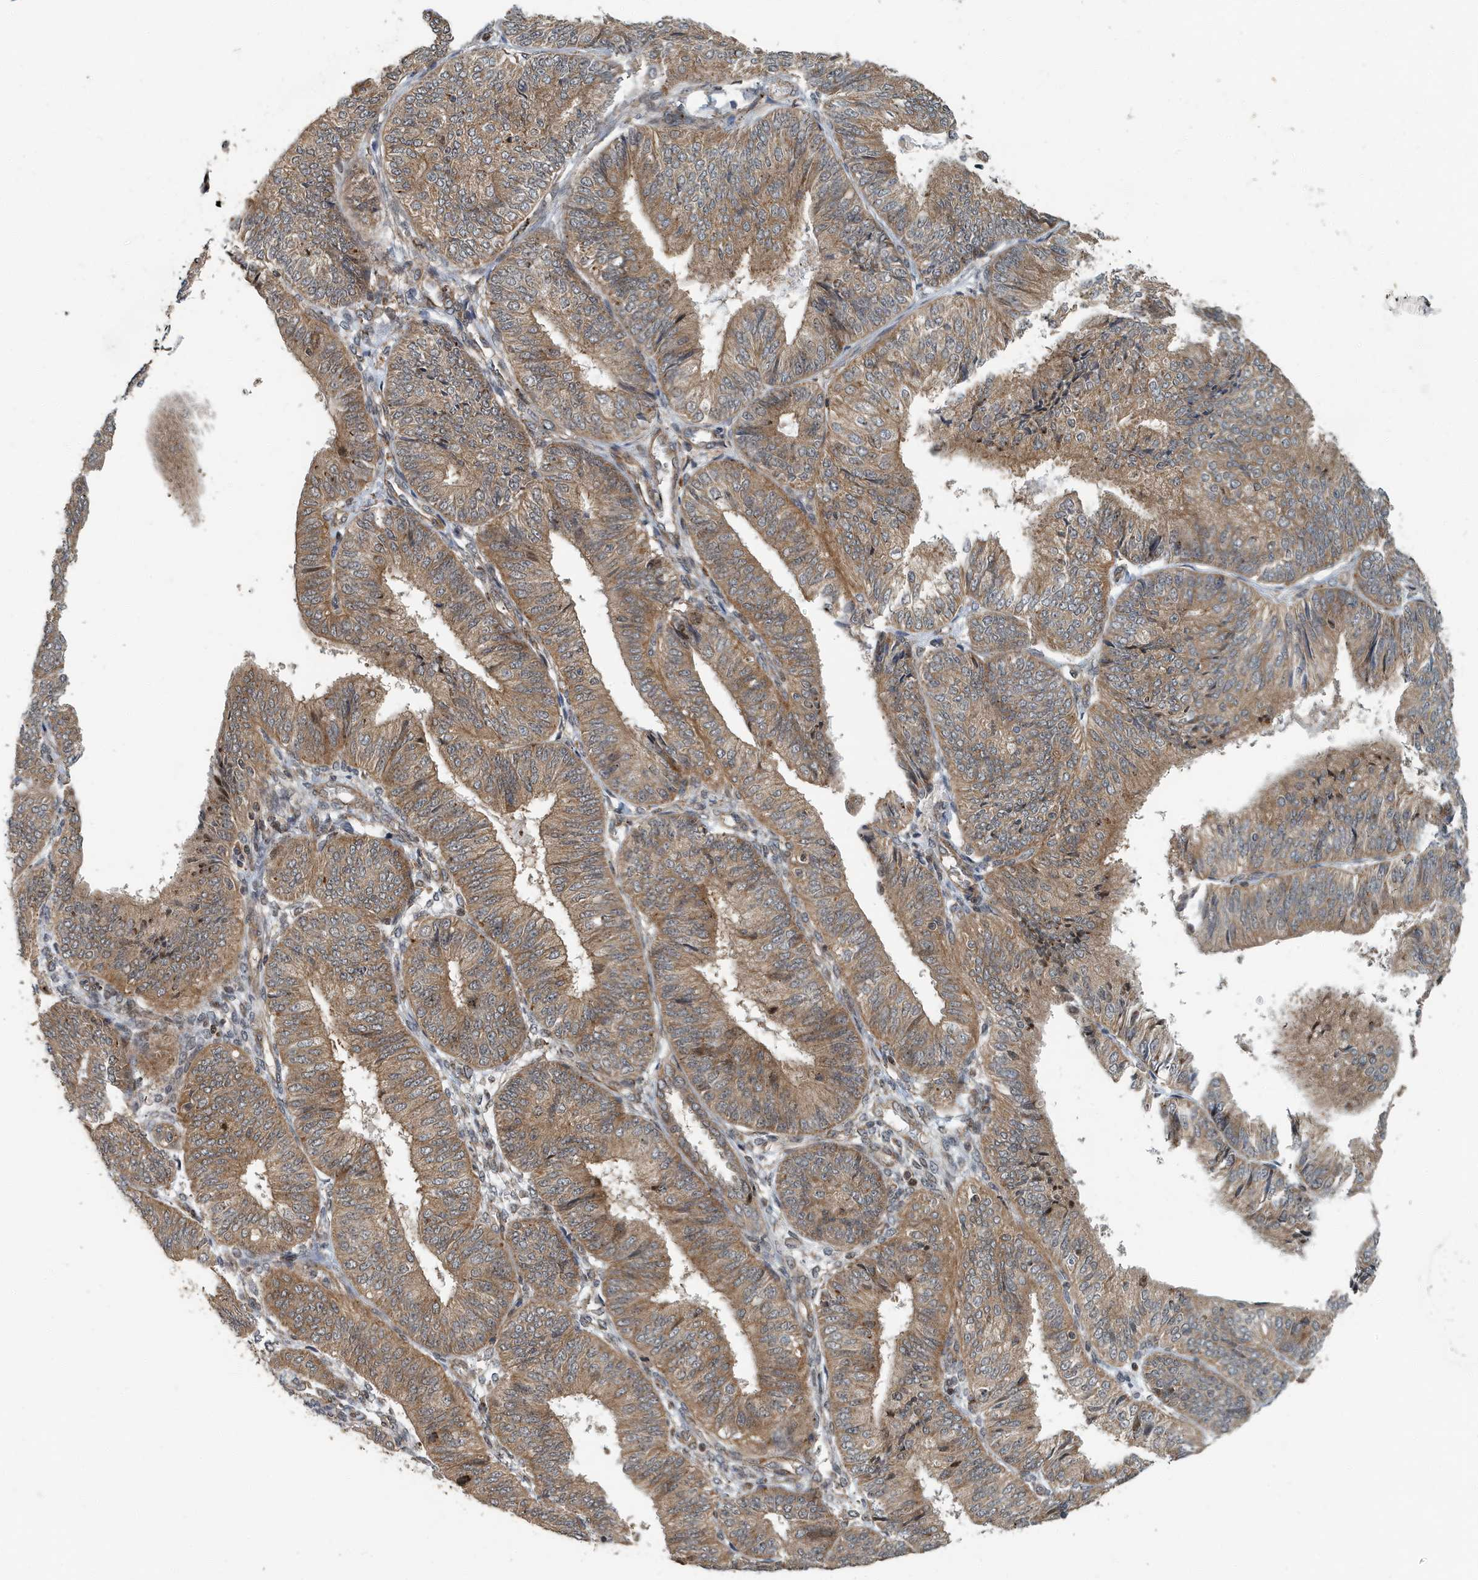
{"staining": {"intensity": "moderate", "quantity": ">75%", "location": "cytoplasmic/membranous"}, "tissue": "endometrial cancer", "cell_type": "Tumor cells", "image_type": "cancer", "snomed": [{"axis": "morphology", "description": "Adenocarcinoma, NOS"}, {"axis": "topography", "description": "Endometrium"}], "caption": "The immunohistochemical stain labels moderate cytoplasmic/membranous staining in tumor cells of endometrial cancer (adenocarcinoma) tissue.", "gene": "KIF15", "patient": {"sex": "female", "age": 58}}